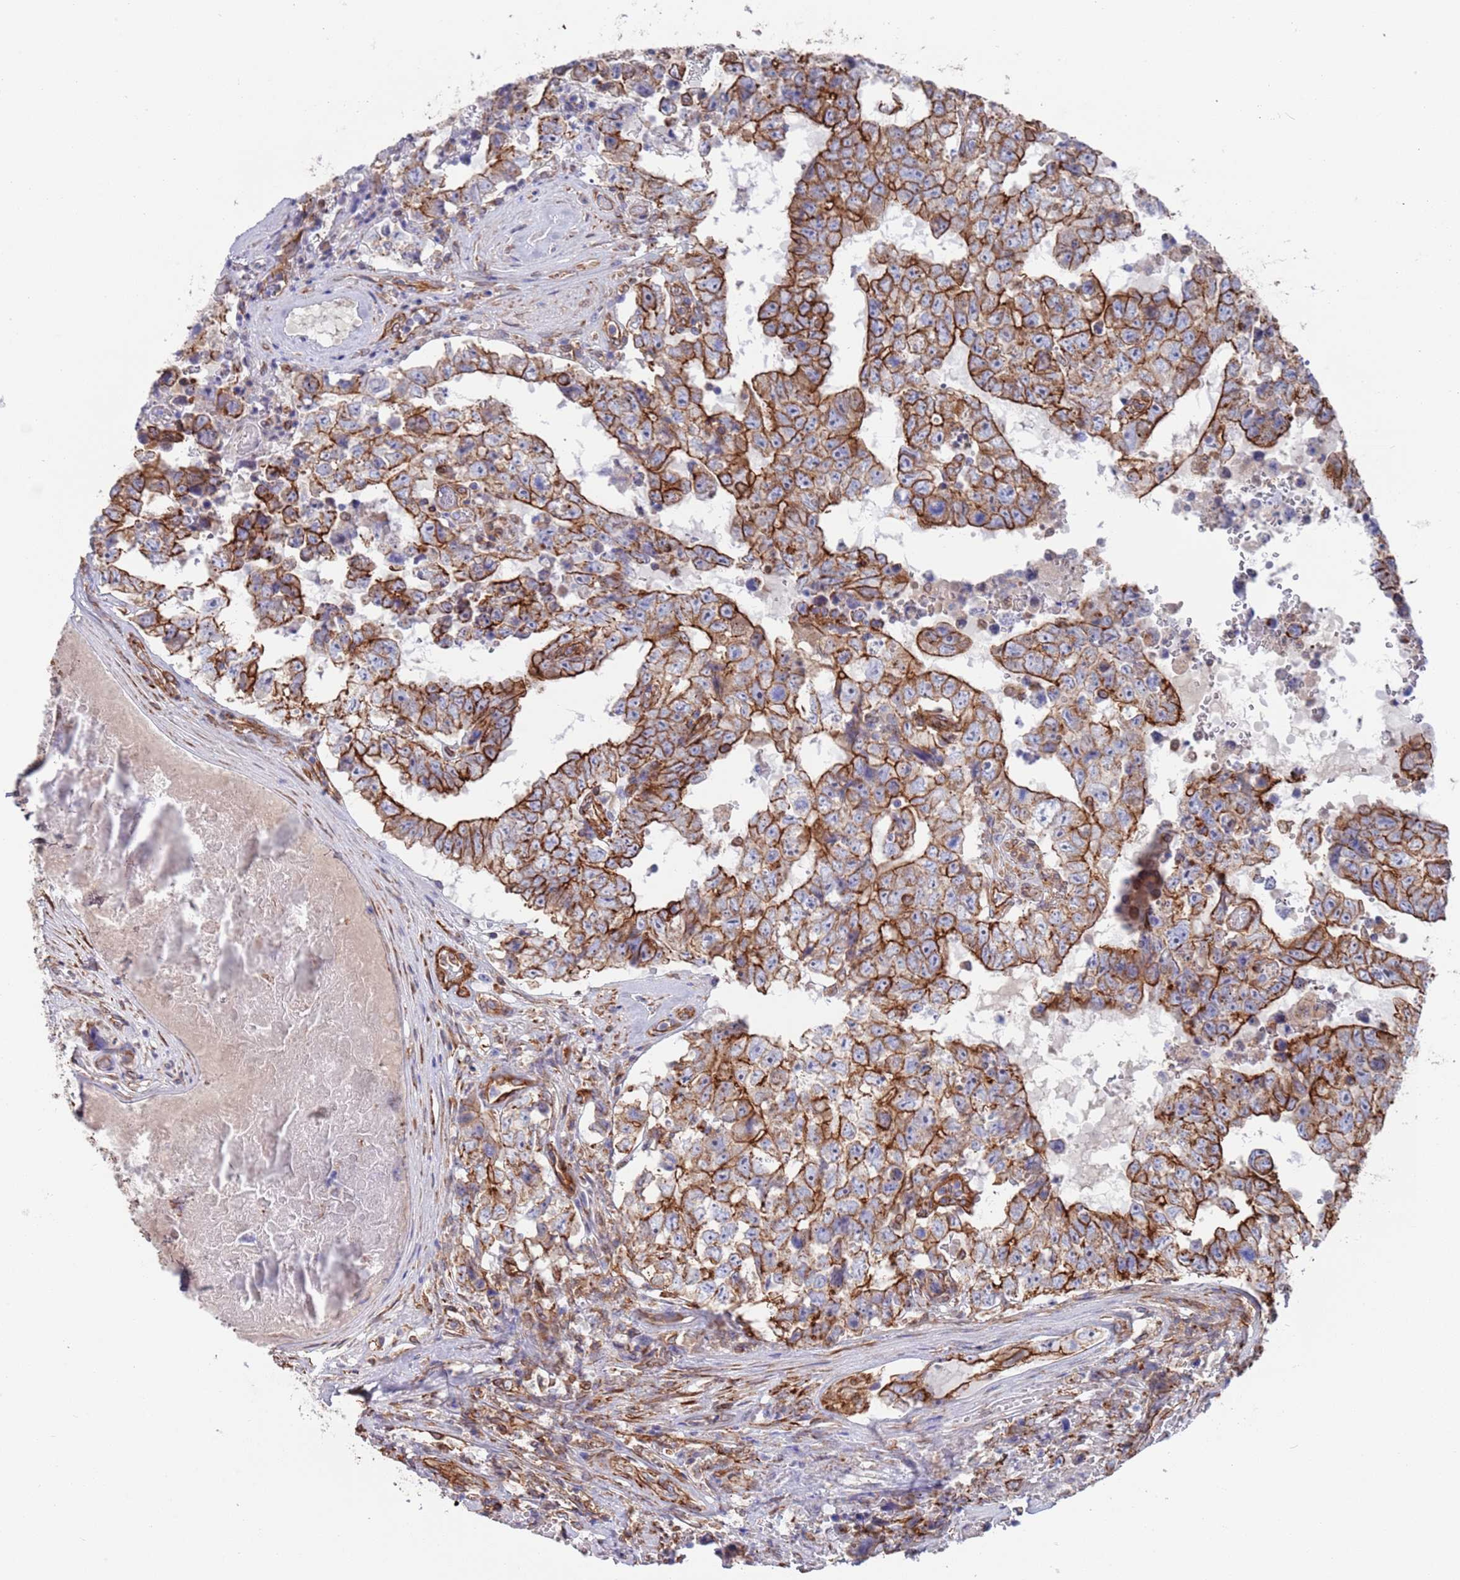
{"staining": {"intensity": "strong", "quantity": ">75%", "location": "cytoplasmic/membranous"}, "tissue": "testis cancer", "cell_type": "Tumor cells", "image_type": "cancer", "snomed": [{"axis": "morphology", "description": "Normal tissue, NOS"}, {"axis": "morphology", "description": "Carcinoma, Embryonal, NOS"}, {"axis": "topography", "description": "Testis"}, {"axis": "topography", "description": "Epididymis"}], "caption": "Protein staining by immunohistochemistry exhibits strong cytoplasmic/membranous expression in approximately >75% of tumor cells in testis embryonal carcinoma. (brown staining indicates protein expression, while blue staining denotes nuclei).", "gene": "JAKMIP2", "patient": {"sex": "male", "age": 25}}